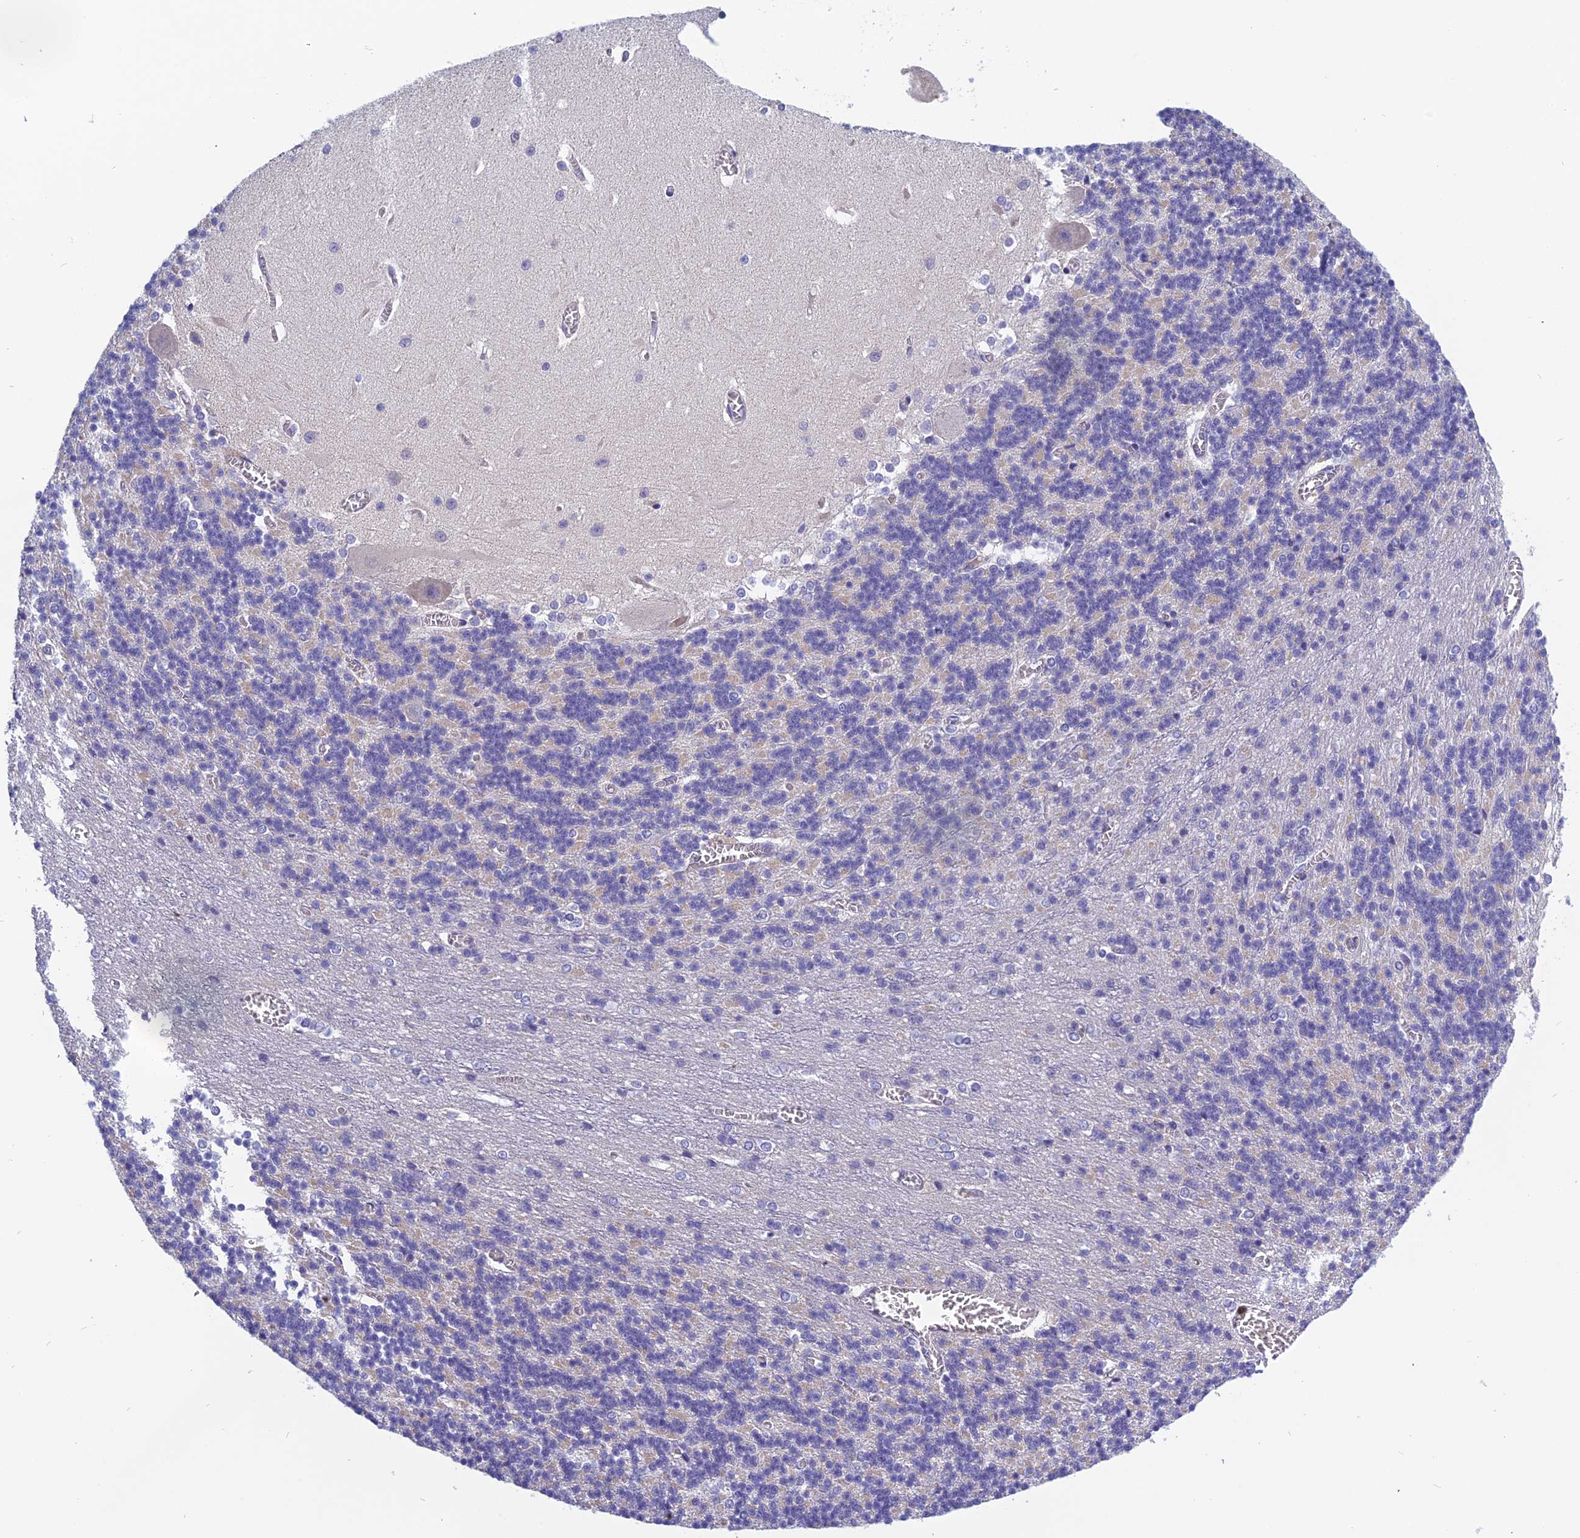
{"staining": {"intensity": "weak", "quantity": "<25%", "location": "cytoplasmic/membranous"}, "tissue": "cerebellum", "cell_type": "Cells in granular layer", "image_type": "normal", "snomed": [{"axis": "morphology", "description": "Normal tissue, NOS"}, {"axis": "topography", "description": "Cerebellum"}], "caption": "IHC micrograph of unremarkable cerebellum: cerebellum stained with DAB (3,3'-diaminobenzidine) displays no significant protein staining in cells in granular layer.", "gene": "RBM41", "patient": {"sex": "male", "age": 37}}